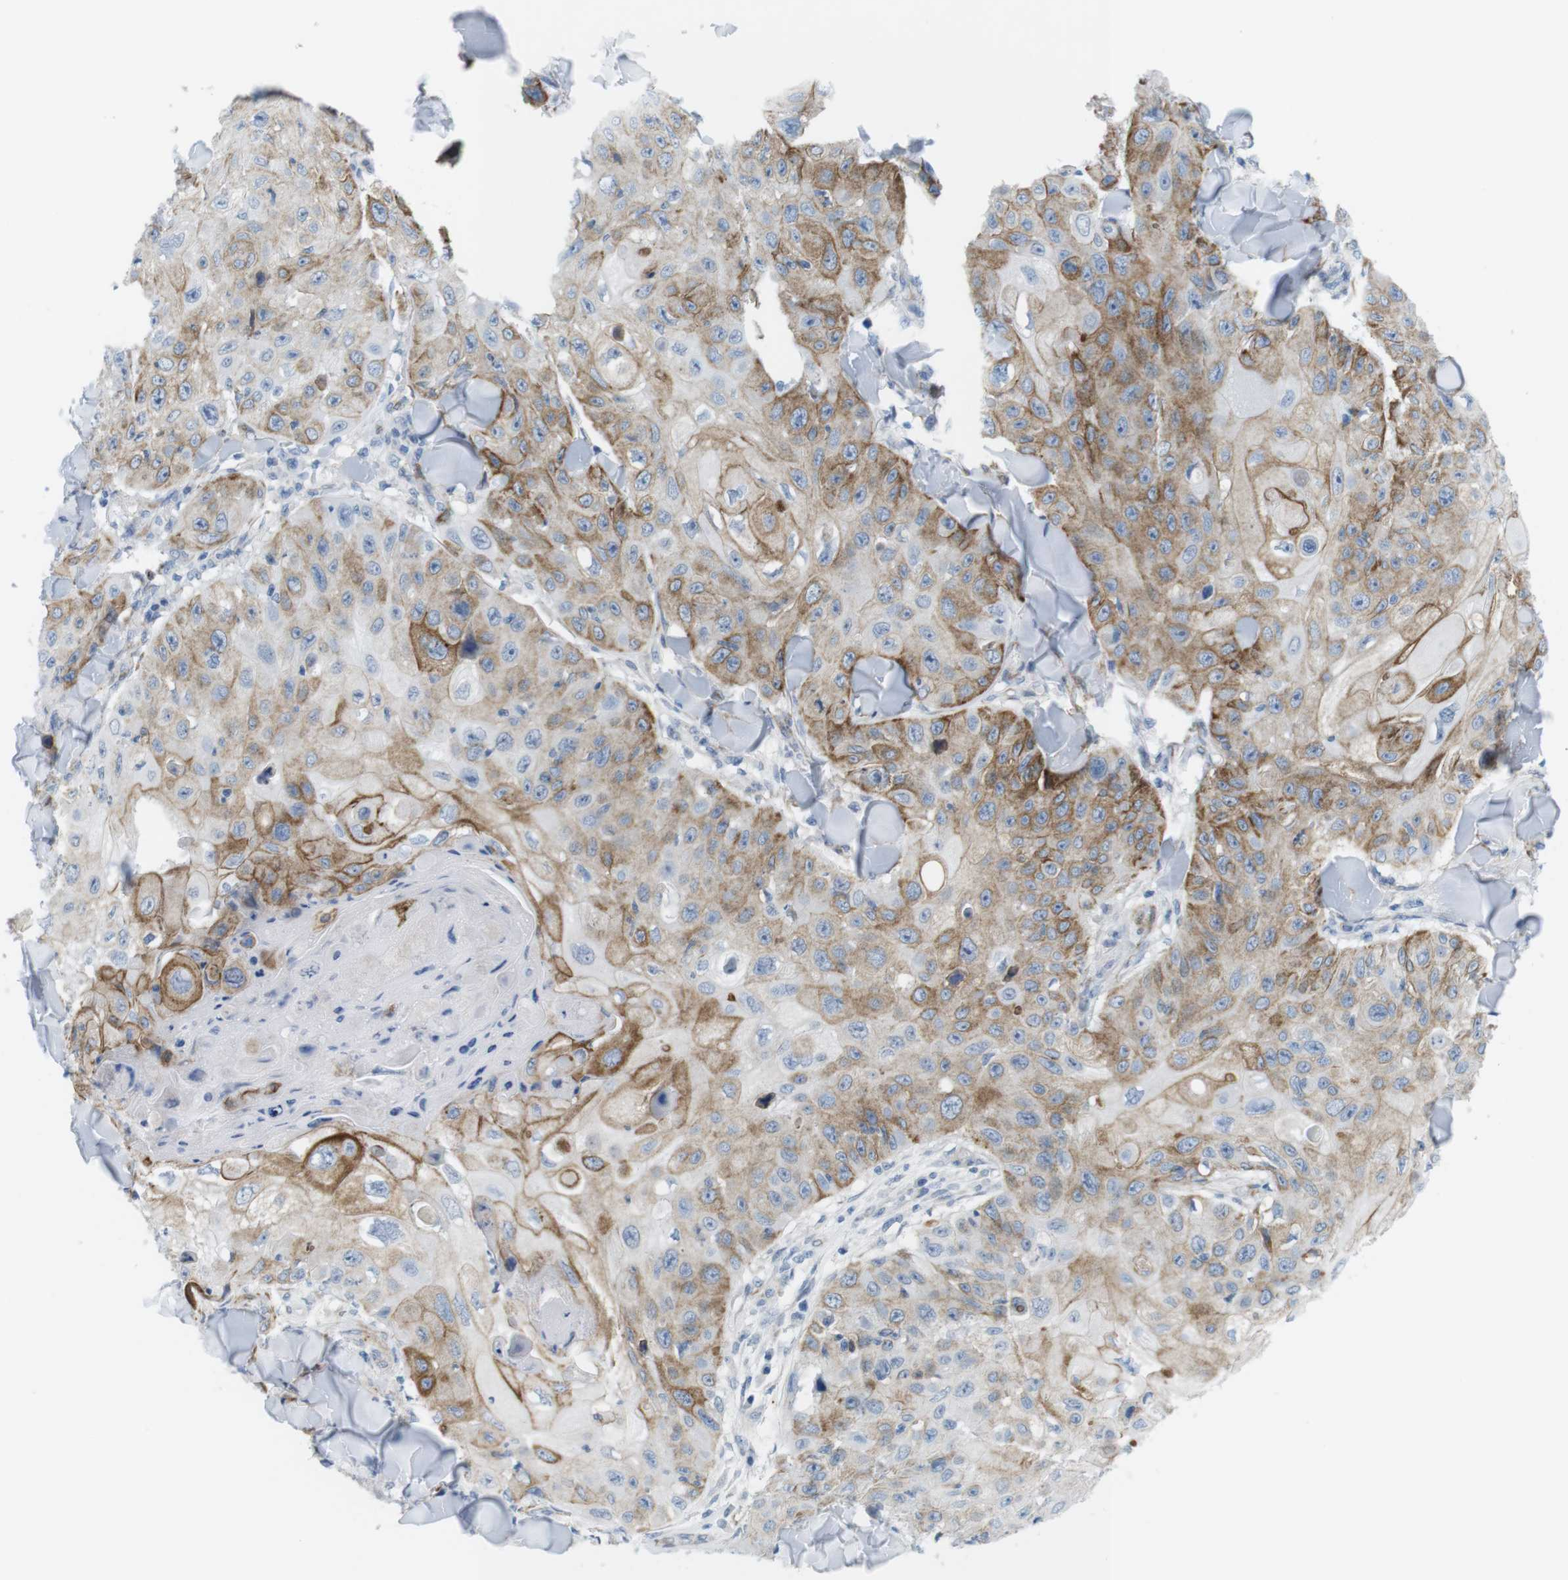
{"staining": {"intensity": "moderate", "quantity": ">75%", "location": "cytoplasmic/membranous"}, "tissue": "skin cancer", "cell_type": "Tumor cells", "image_type": "cancer", "snomed": [{"axis": "morphology", "description": "Squamous cell carcinoma, NOS"}, {"axis": "topography", "description": "Skin"}], "caption": "Protein positivity by immunohistochemistry (IHC) reveals moderate cytoplasmic/membranous positivity in approximately >75% of tumor cells in skin cancer. (Brightfield microscopy of DAB IHC at high magnification).", "gene": "MYH9", "patient": {"sex": "male", "age": 86}}